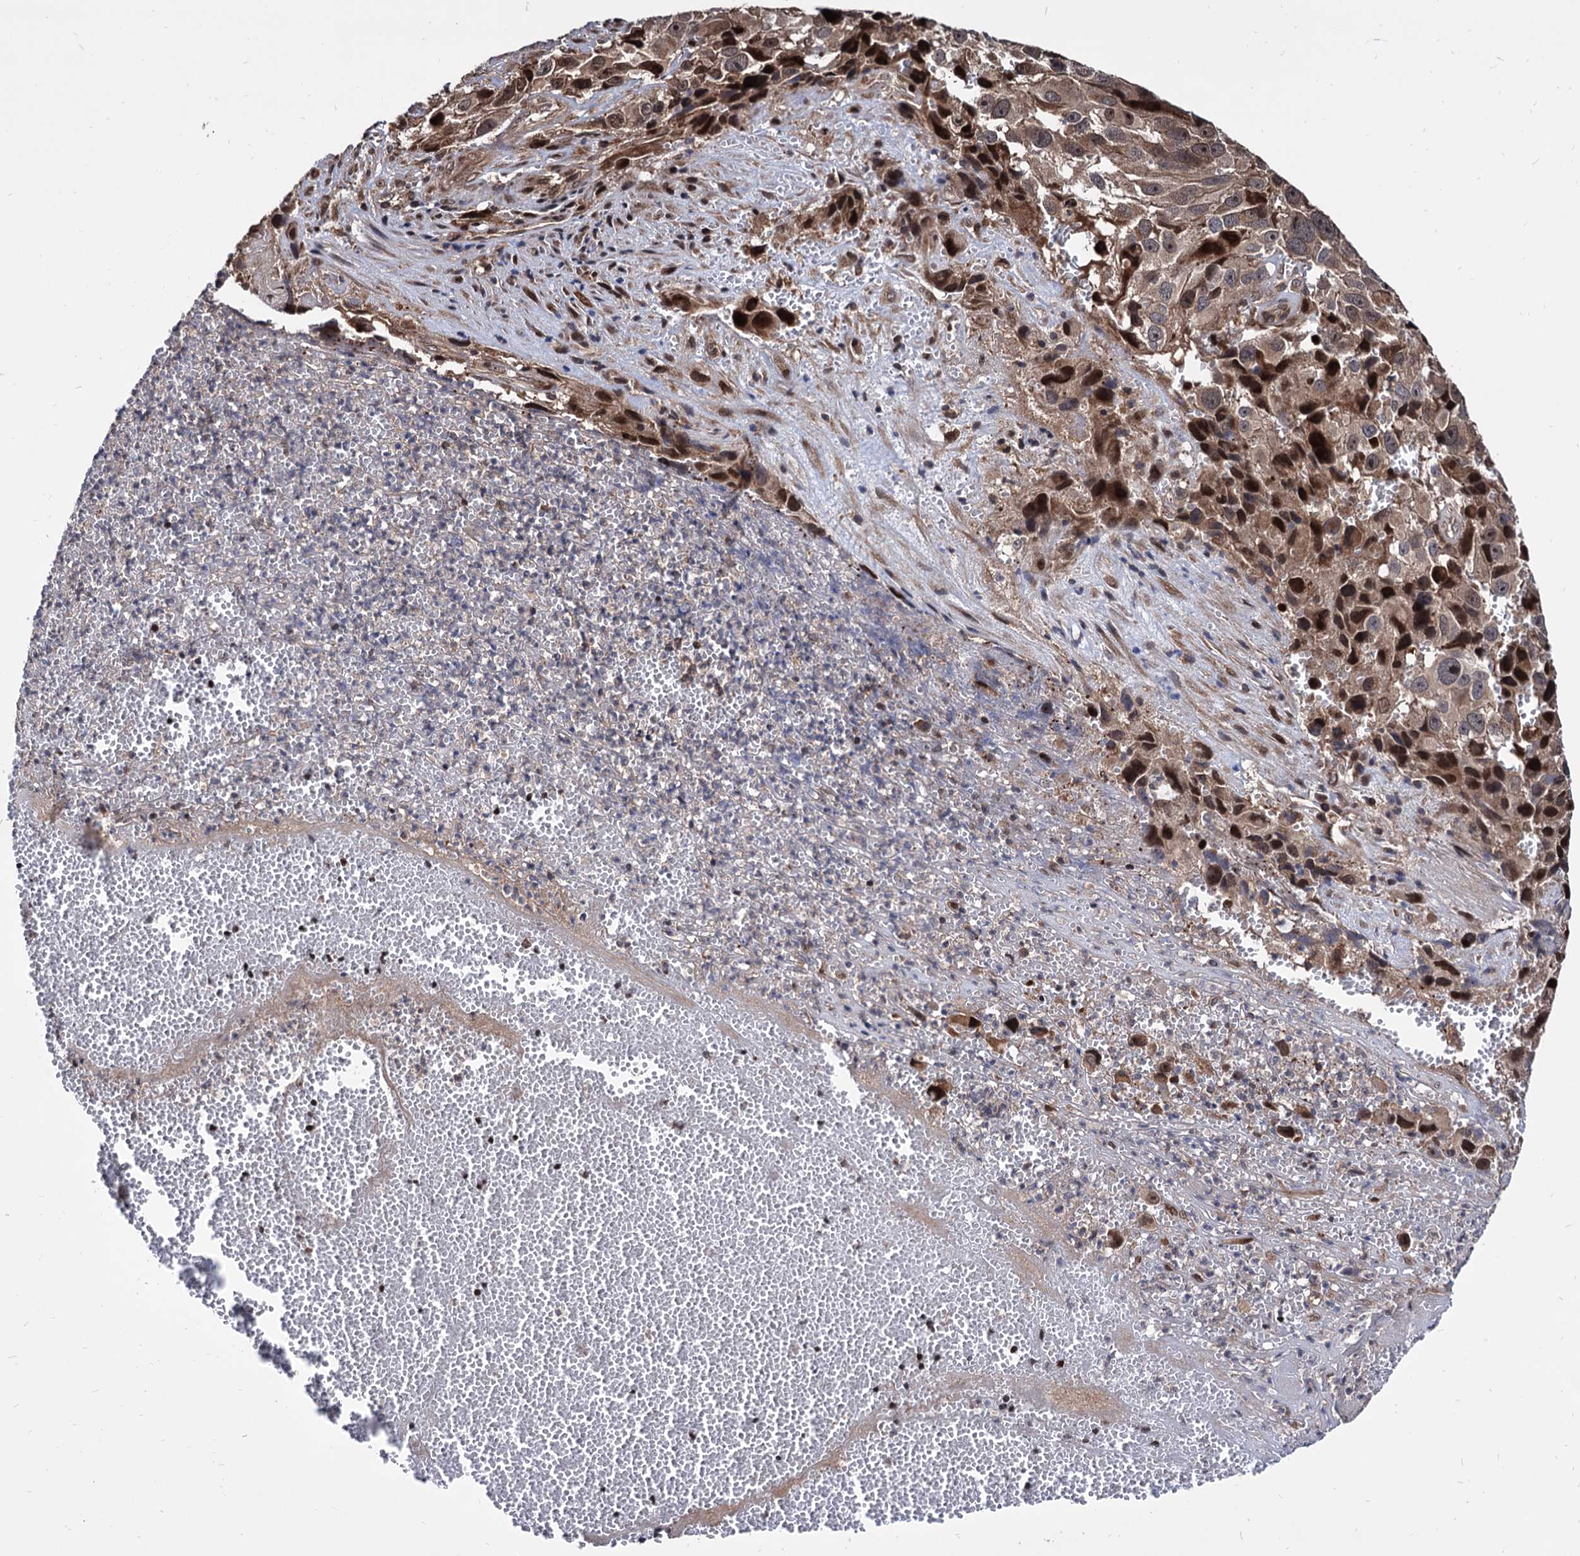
{"staining": {"intensity": "moderate", "quantity": "<25%", "location": "cytoplasmic/membranous,nuclear"}, "tissue": "melanoma", "cell_type": "Tumor cells", "image_type": "cancer", "snomed": [{"axis": "morphology", "description": "Malignant melanoma, NOS"}, {"axis": "topography", "description": "Skin"}], "caption": "Protein staining exhibits moderate cytoplasmic/membranous and nuclear positivity in about <25% of tumor cells in malignant melanoma.", "gene": "ANKRD12", "patient": {"sex": "male", "age": 84}}